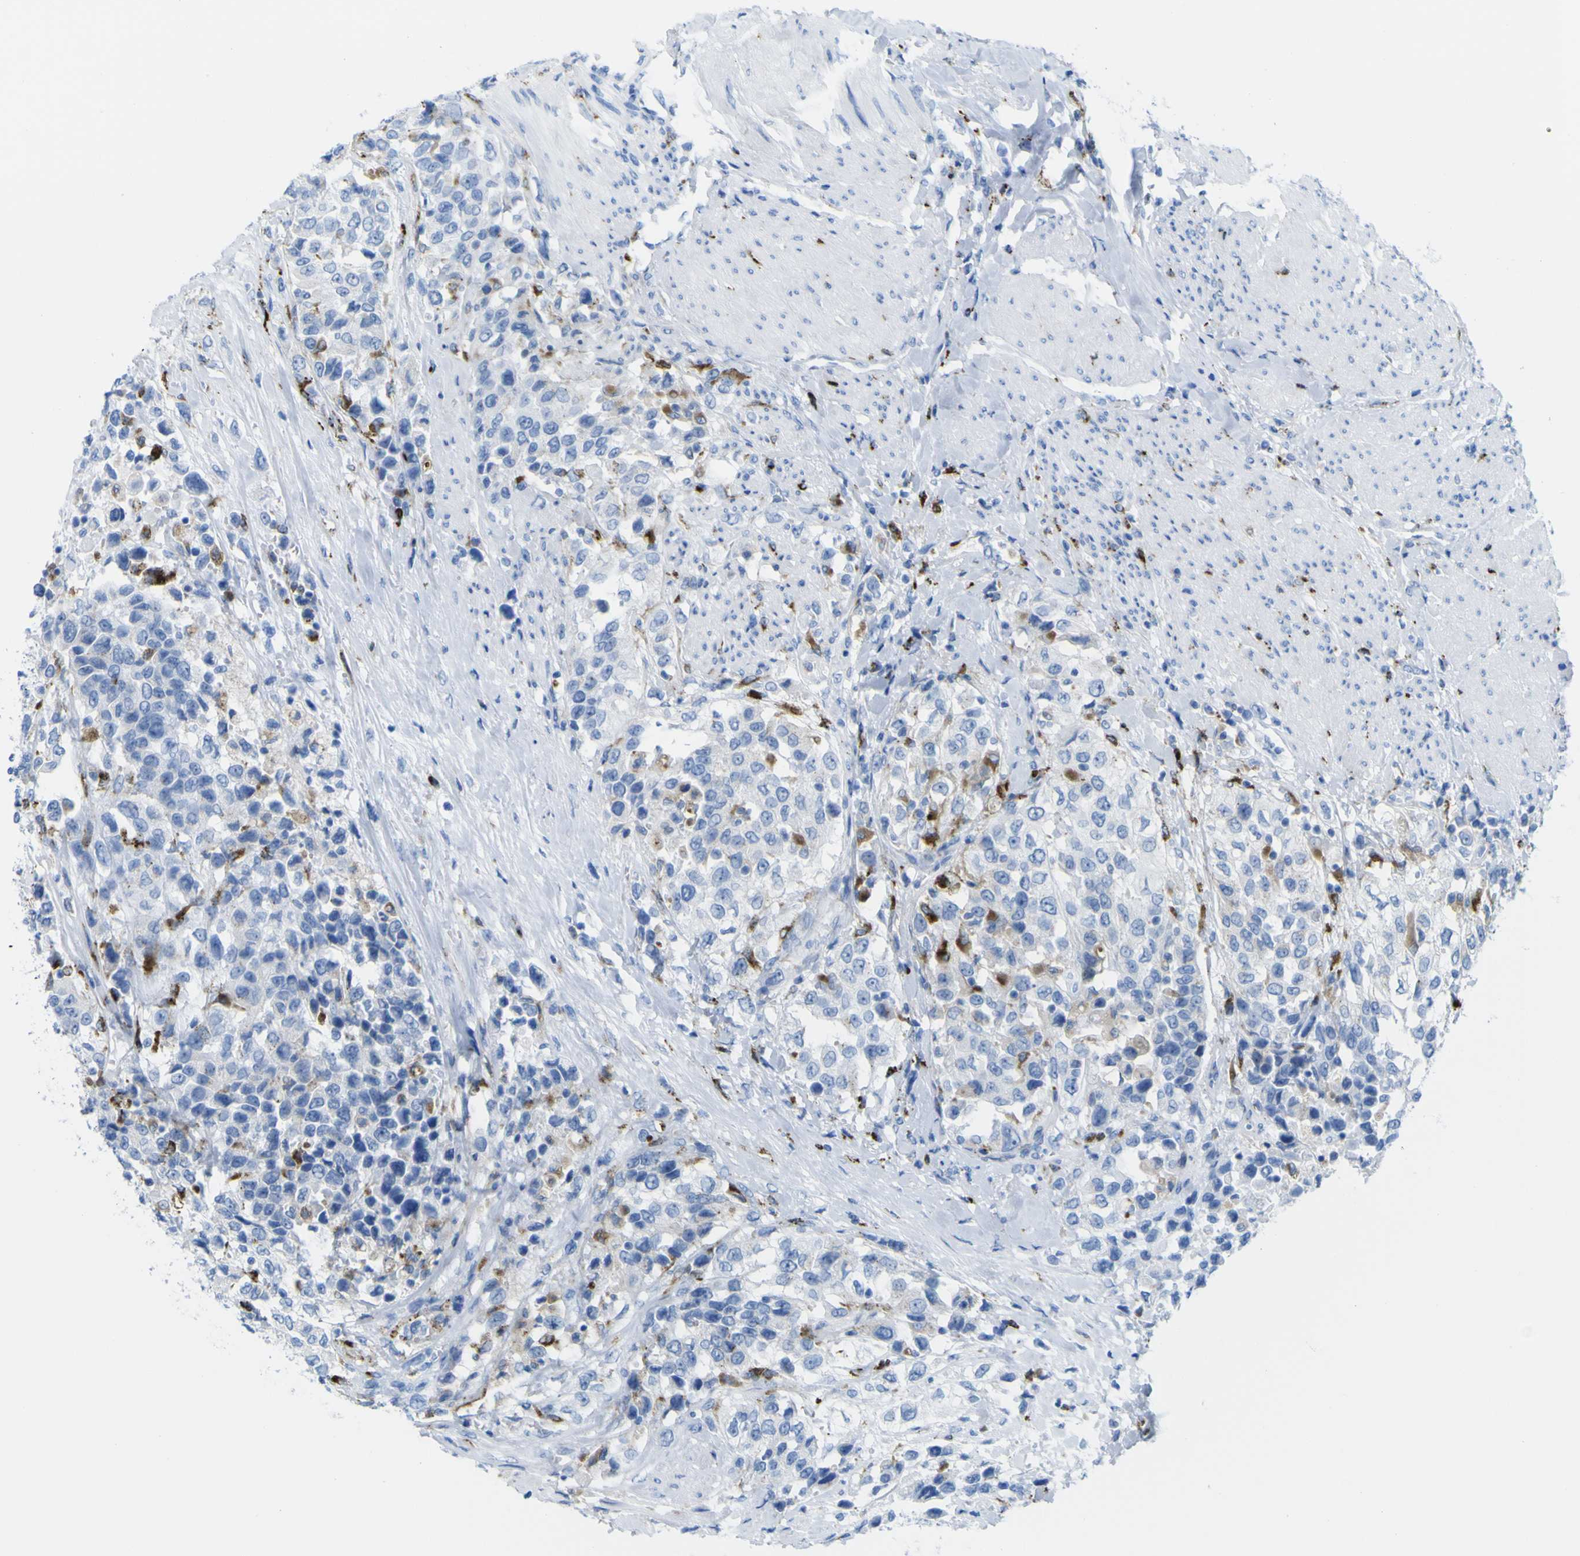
{"staining": {"intensity": "strong", "quantity": "<25%", "location": "cytoplasmic/membranous"}, "tissue": "urothelial cancer", "cell_type": "Tumor cells", "image_type": "cancer", "snomed": [{"axis": "morphology", "description": "Urothelial carcinoma, High grade"}, {"axis": "topography", "description": "Urinary bladder"}], "caption": "This histopathology image exhibits immunohistochemistry (IHC) staining of human urothelial cancer, with medium strong cytoplasmic/membranous staining in approximately <25% of tumor cells.", "gene": "PLD3", "patient": {"sex": "female", "age": 80}}